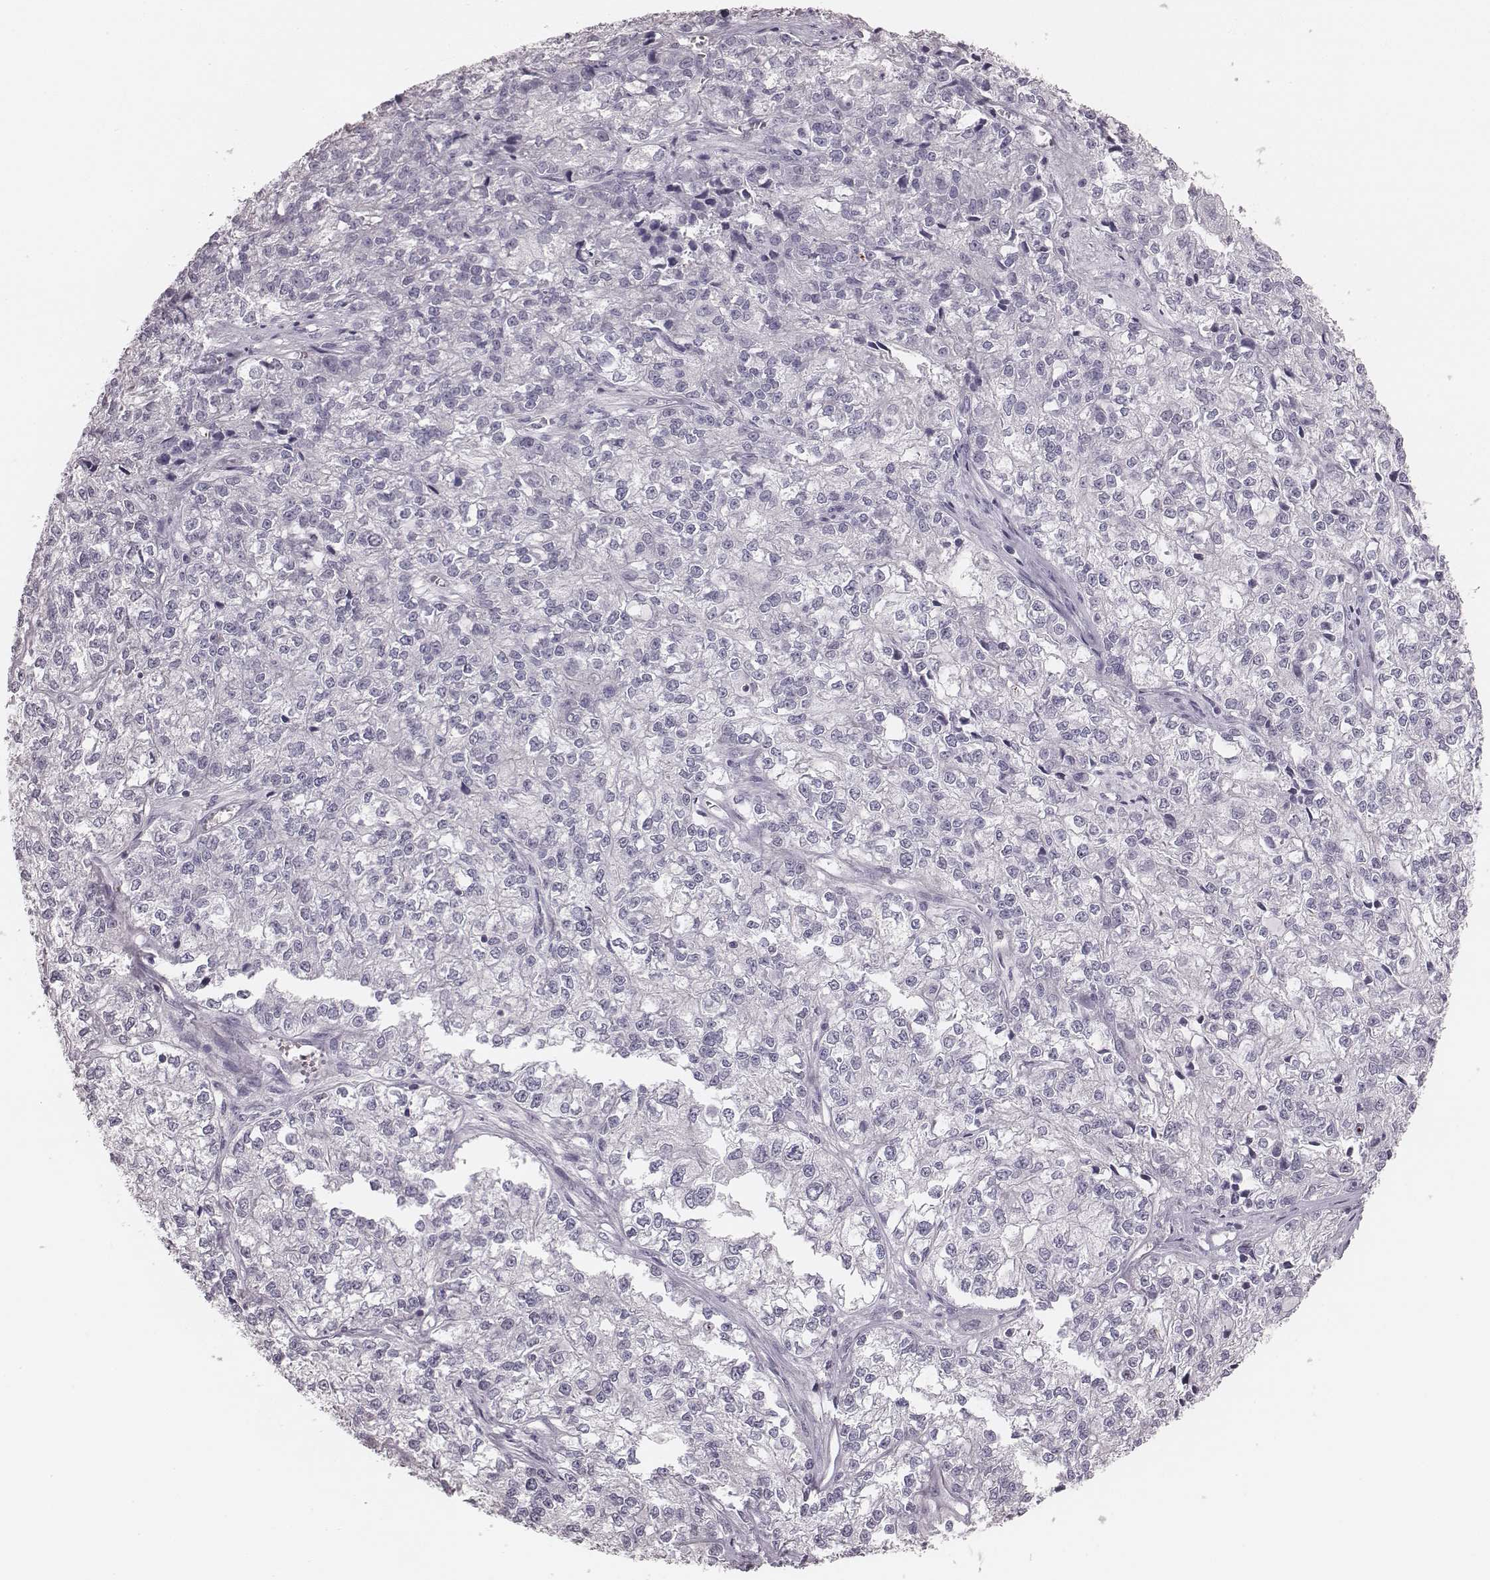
{"staining": {"intensity": "negative", "quantity": "none", "location": "none"}, "tissue": "ovarian cancer", "cell_type": "Tumor cells", "image_type": "cancer", "snomed": [{"axis": "morphology", "description": "Carcinoma, endometroid"}, {"axis": "topography", "description": "Ovary"}], "caption": "The immunohistochemistry photomicrograph has no significant staining in tumor cells of ovarian endometroid carcinoma tissue. Brightfield microscopy of immunohistochemistry (IHC) stained with DAB (brown) and hematoxylin (blue), captured at high magnification.", "gene": "ZNF365", "patient": {"sex": "female", "age": 64}}